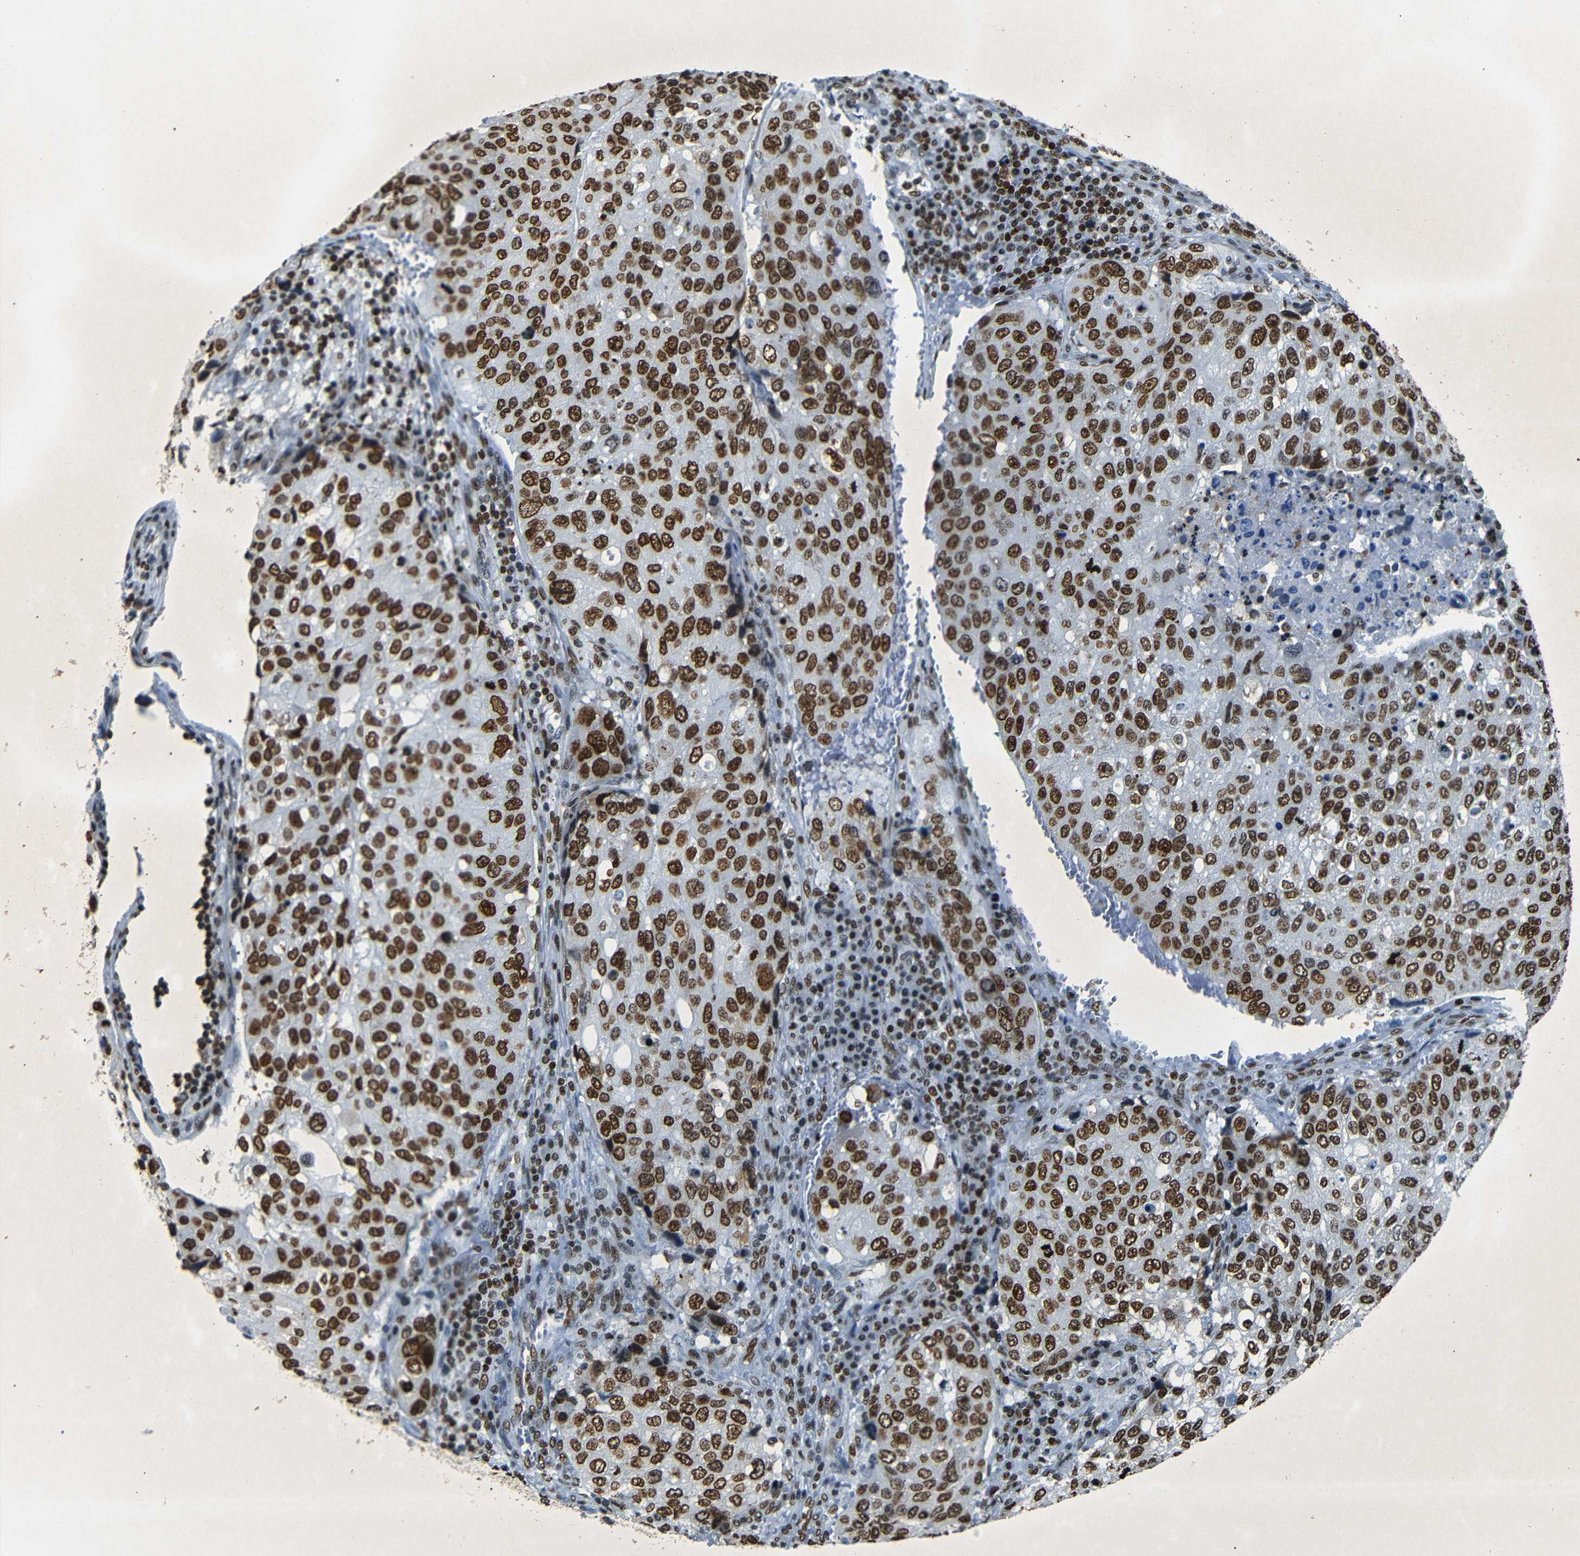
{"staining": {"intensity": "strong", "quantity": "25%-75%", "location": "nuclear"}, "tissue": "urothelial cancer", "cell_type": "Tumor cells", "image_type": "cancer", "snomed": [{"axis": "morphology", "description": "Urothelial carcinoma, High grade"}, {"axis": "topography", "description": "Lymph node"}, {"axis": "topography", "description": "Urinary bladder"}], "caption": "Urothelial carcinoma (high-grade) stained for a protein (brown) shows strong nuclear positive staining in approximately 25%-75% of tumor cells.", "gene": "HMGN1", "patient": {"sex": "male", "age": 51}}